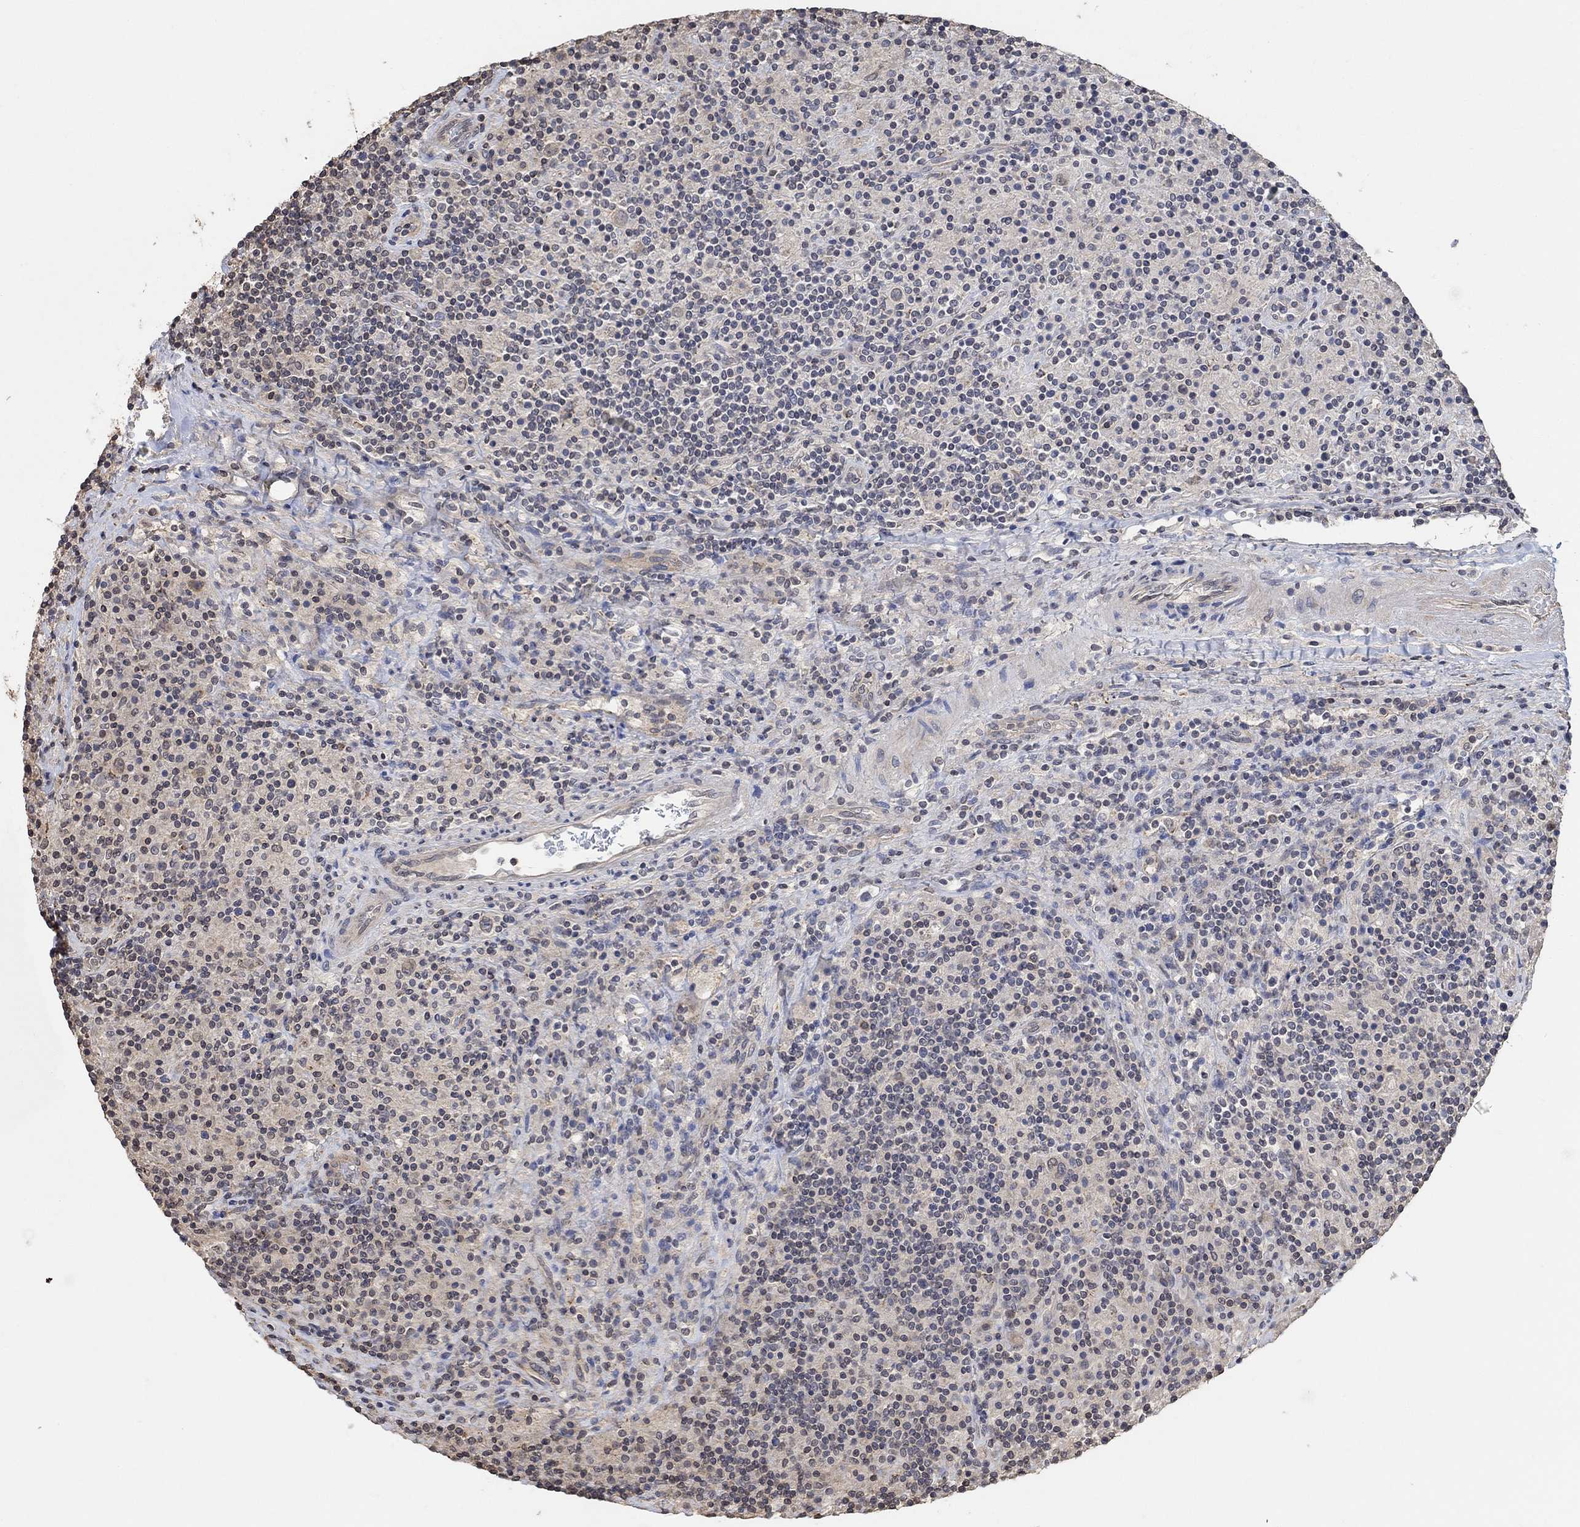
{"staining": {"intensity": "negative", "quantity": "none", "location": "none"}, "tissue": "lymphoma", "cell_type": "Tumor cells", "image_type": "cancer", "snomed": [{"axis": "morphology", "description": "Hodgkin's disease, NOS"}, {"axis": "topography", "description": "Lymph node"}], "caption": "Hodgkin's disease was stained to show a protein in brown. There is no significant positivity in tumor cells.", "gene": "UNC5B", "patient": {"sex": "male", "age": 70}}